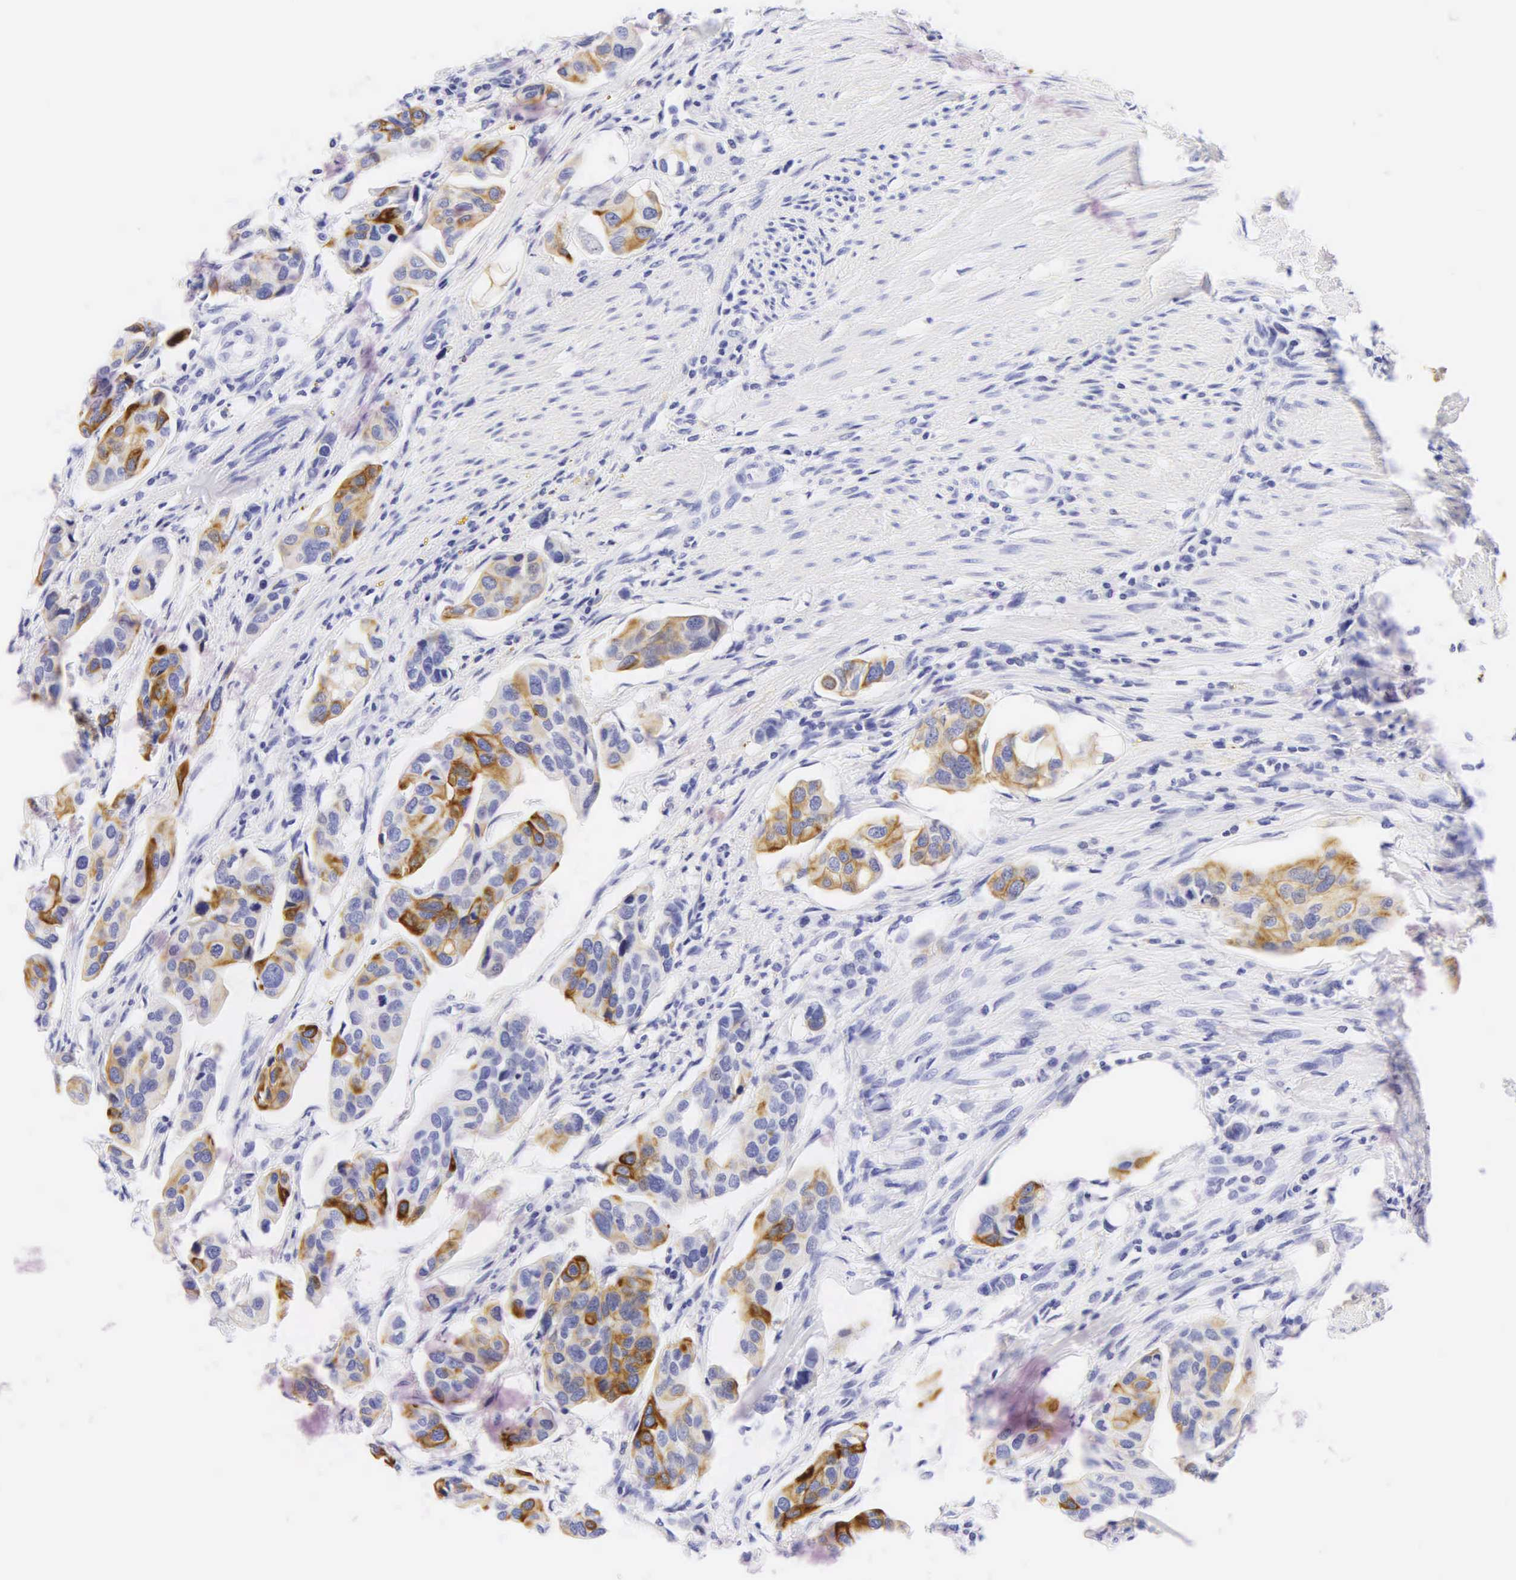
{"staining": {"intensity": "negative", "quantity": "none", "location": "none"}, "tissue": "urothelial cancer", "cell_type": "Tumor cells", "image_type": "cancer", "snomed": [{"axis": "morphology", "description": "Adenocarcinoma, NOS"}, {"axis": "topography", "description": "Urinary bladder"}], "caption": "Immunohistochemical staining of adenocarcinoma reveals no significant positivity in tumor cells.", "gene": "KRT20", "patient": {"sex": "male", "age": 61}}